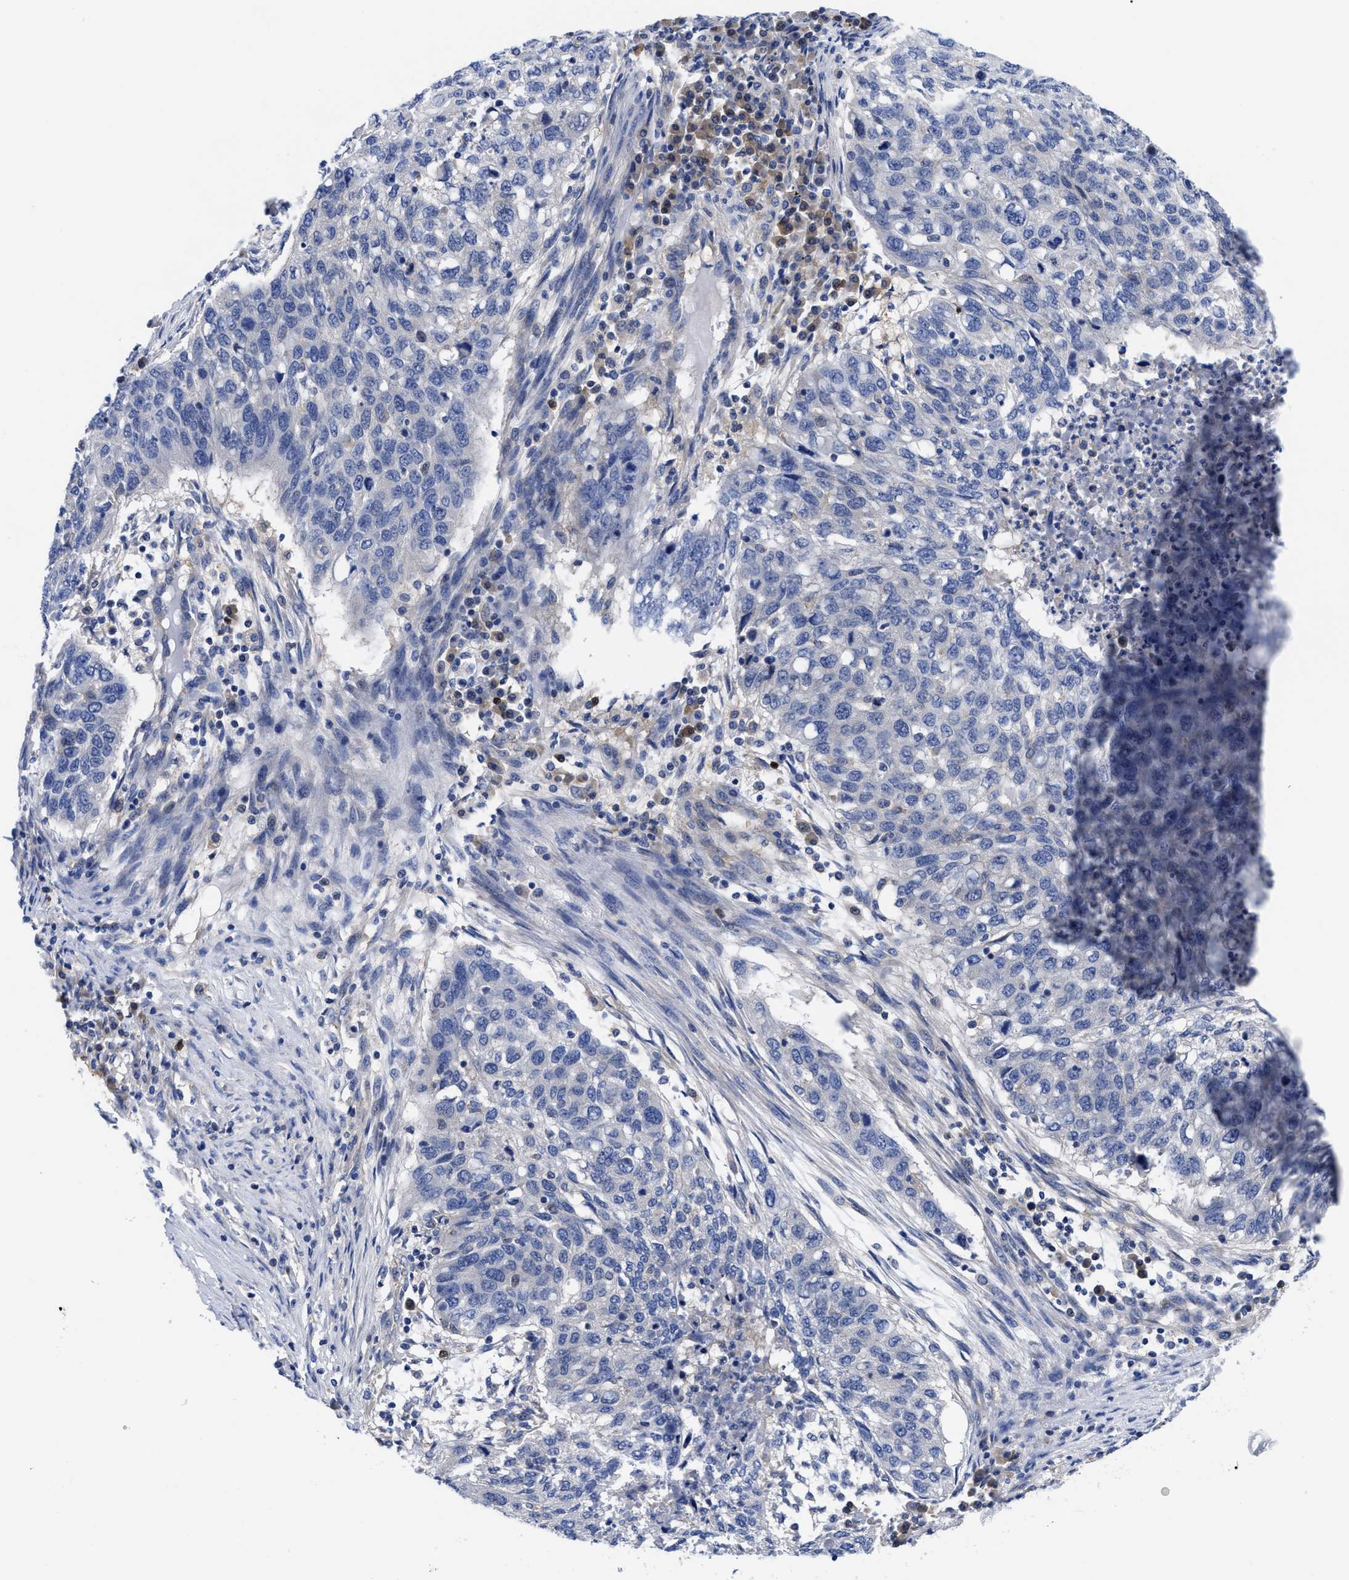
{"staining": {"intensity": "negative", "quantity": "none", "location": "none"}, "tissue": "lung cancer", "cell_type": "Tumor cells", "image_type": "cancer", "snomed": [{"axis": "morphology", "description": "Squamous cell carcinoma, NOS"}, {"axis": "topography", "description": "Lung"}], "caption": "A high-resolution micrograph shows IHC staining of lung cancer, which exhibits no significant staining in tumor cells.", "gene": "RBKS", "patient": {"sex": "female", "age": 63}}